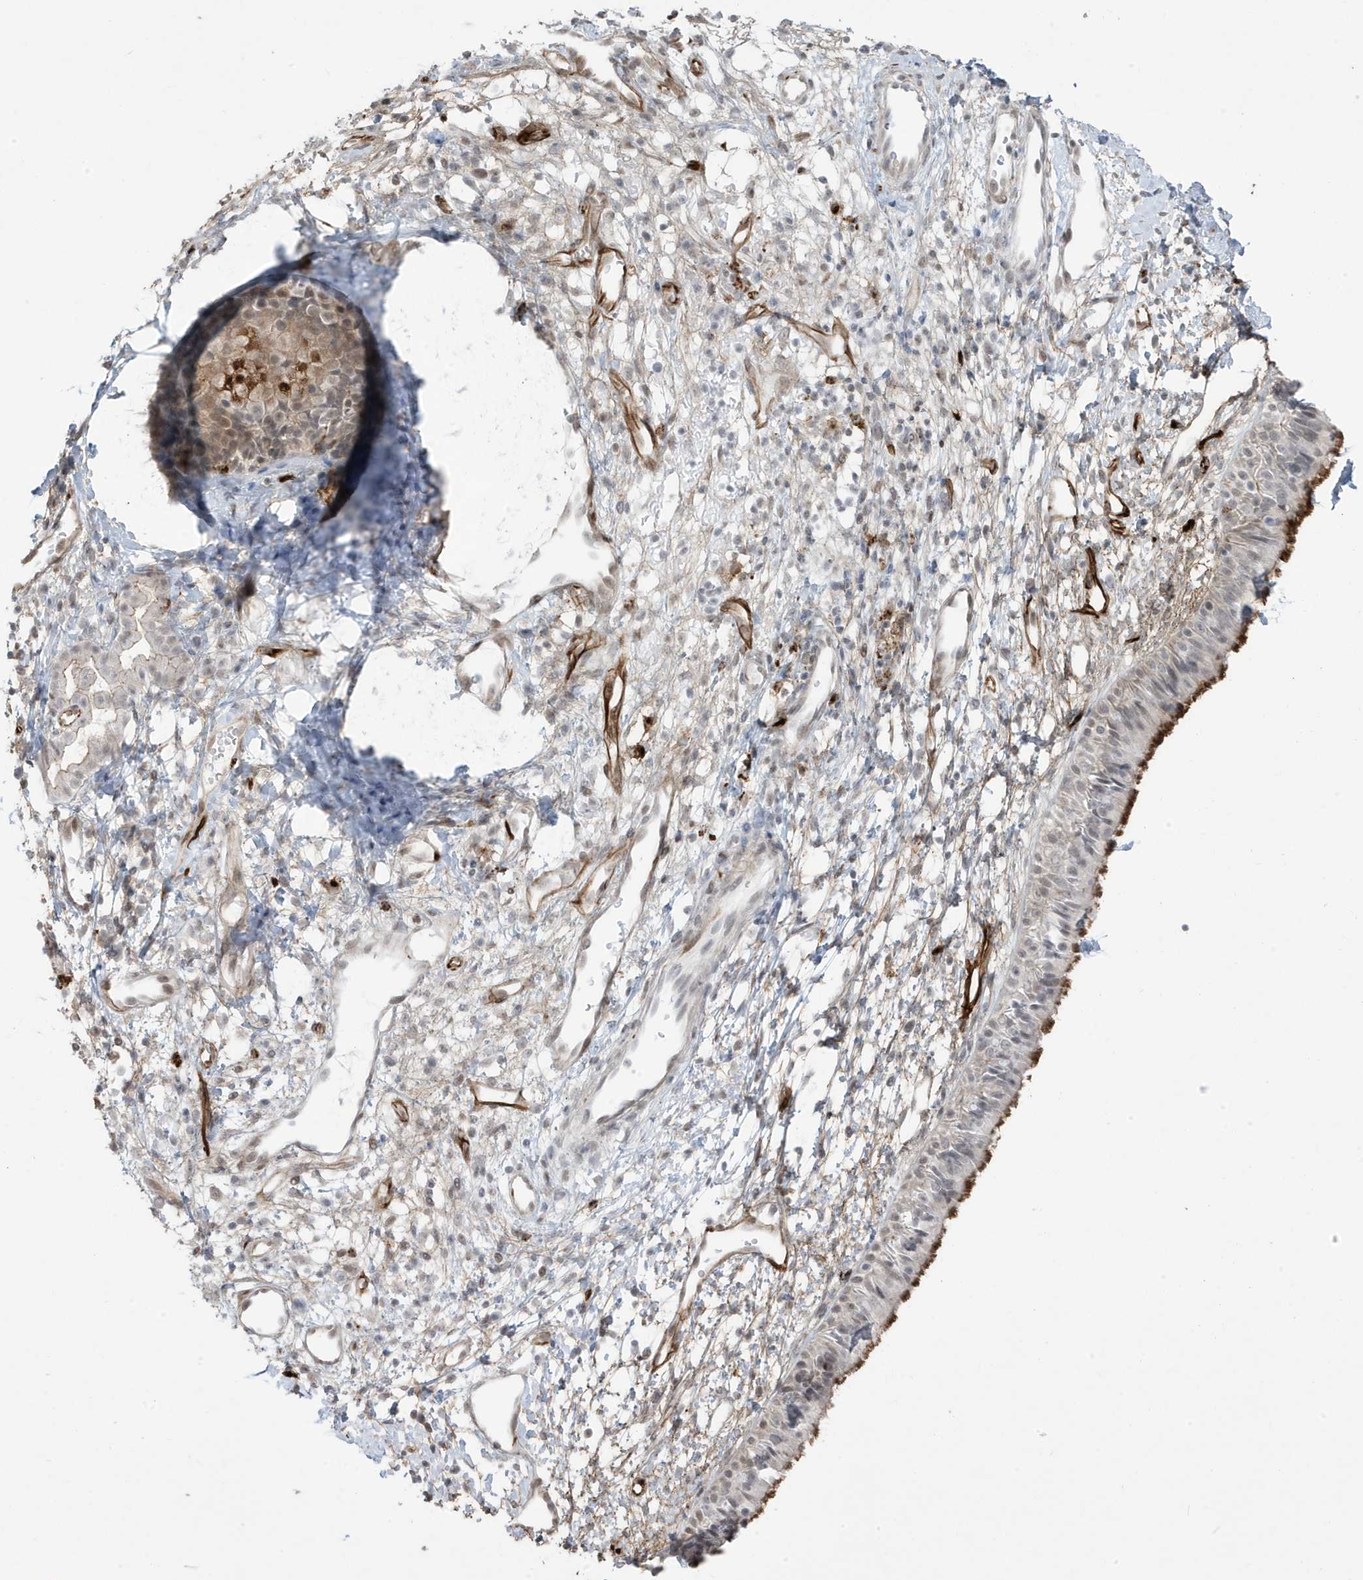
{"staining": {"intensity": "strong", "quantity": ">75%", "location": "cytoplasmic/membranous"}, "tissue": "nasopharynx", "cell_type": "Respiratory epithelial cells", "image_type": "normal", "snomed": [{"axis": "morphology", "description": "Normal tissue, NOS"}, {"axis": "topography", "description": "Nasopharynx"}], "caption": "A histopathology image of human nasopharynx stained for a protein reveals strong cytoplasmic/membranous brown staining in respiratory epithelial cells.", "gene": "ADAMTSL3", "patient": {"sex": "male", "age": 22}}